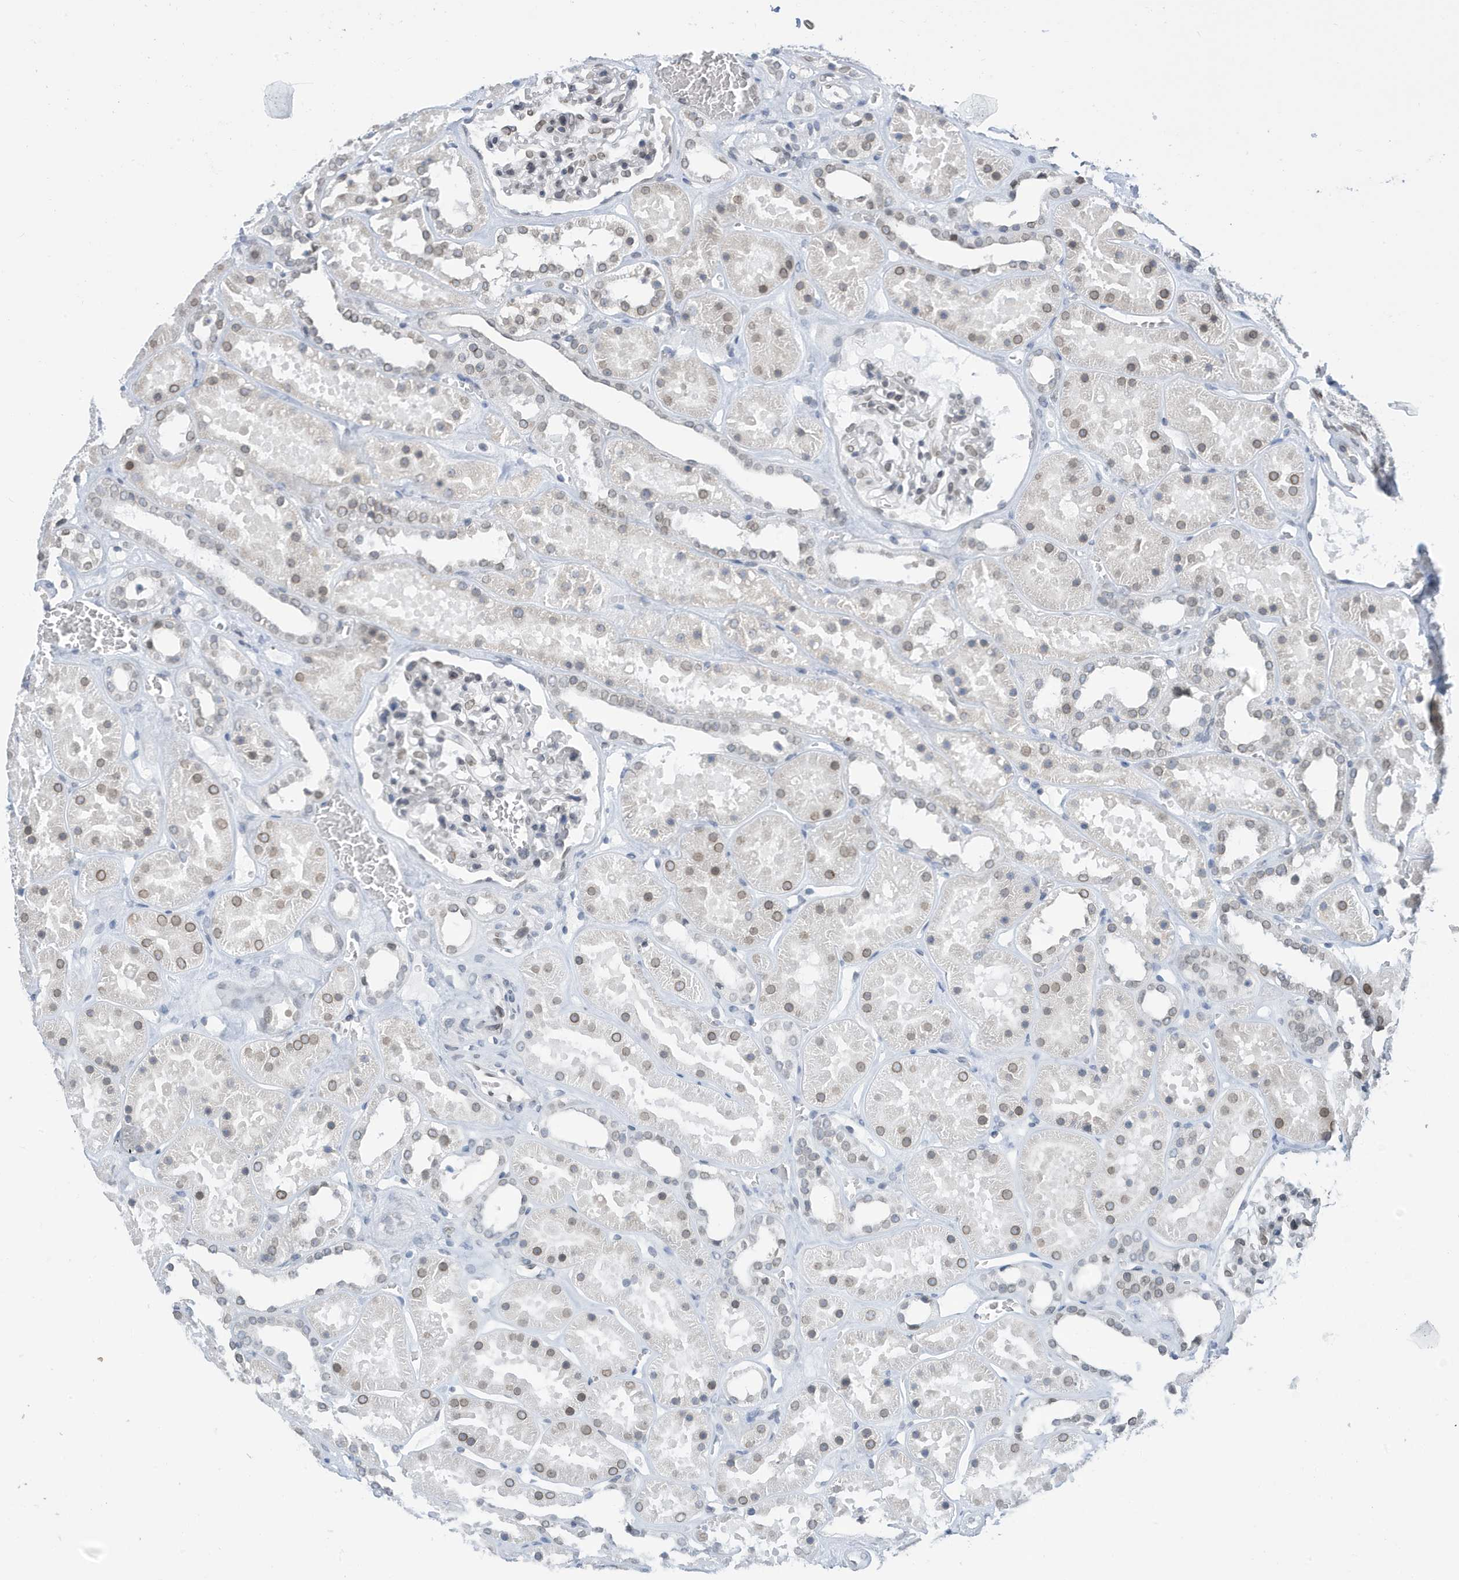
{"staining": {"intensity": "strong", "quantity": "25%-75%", "location": "nuclear"}, "tissue": "kidney", "cell_type": "Cells in glomeruli", "image_type": "normal", "snomed": [{"axis": "morphology", "description": "Normal tissue, NOS"}, {"axis": "topography", "description": "Kidney"}], "caption": "A histopathology image of kidney stained for a protein displays strong nuclear brown staining in cells in glomeruli.", "gene": "PCYT1A", "patient": {"sex": "female", "age": 41}}